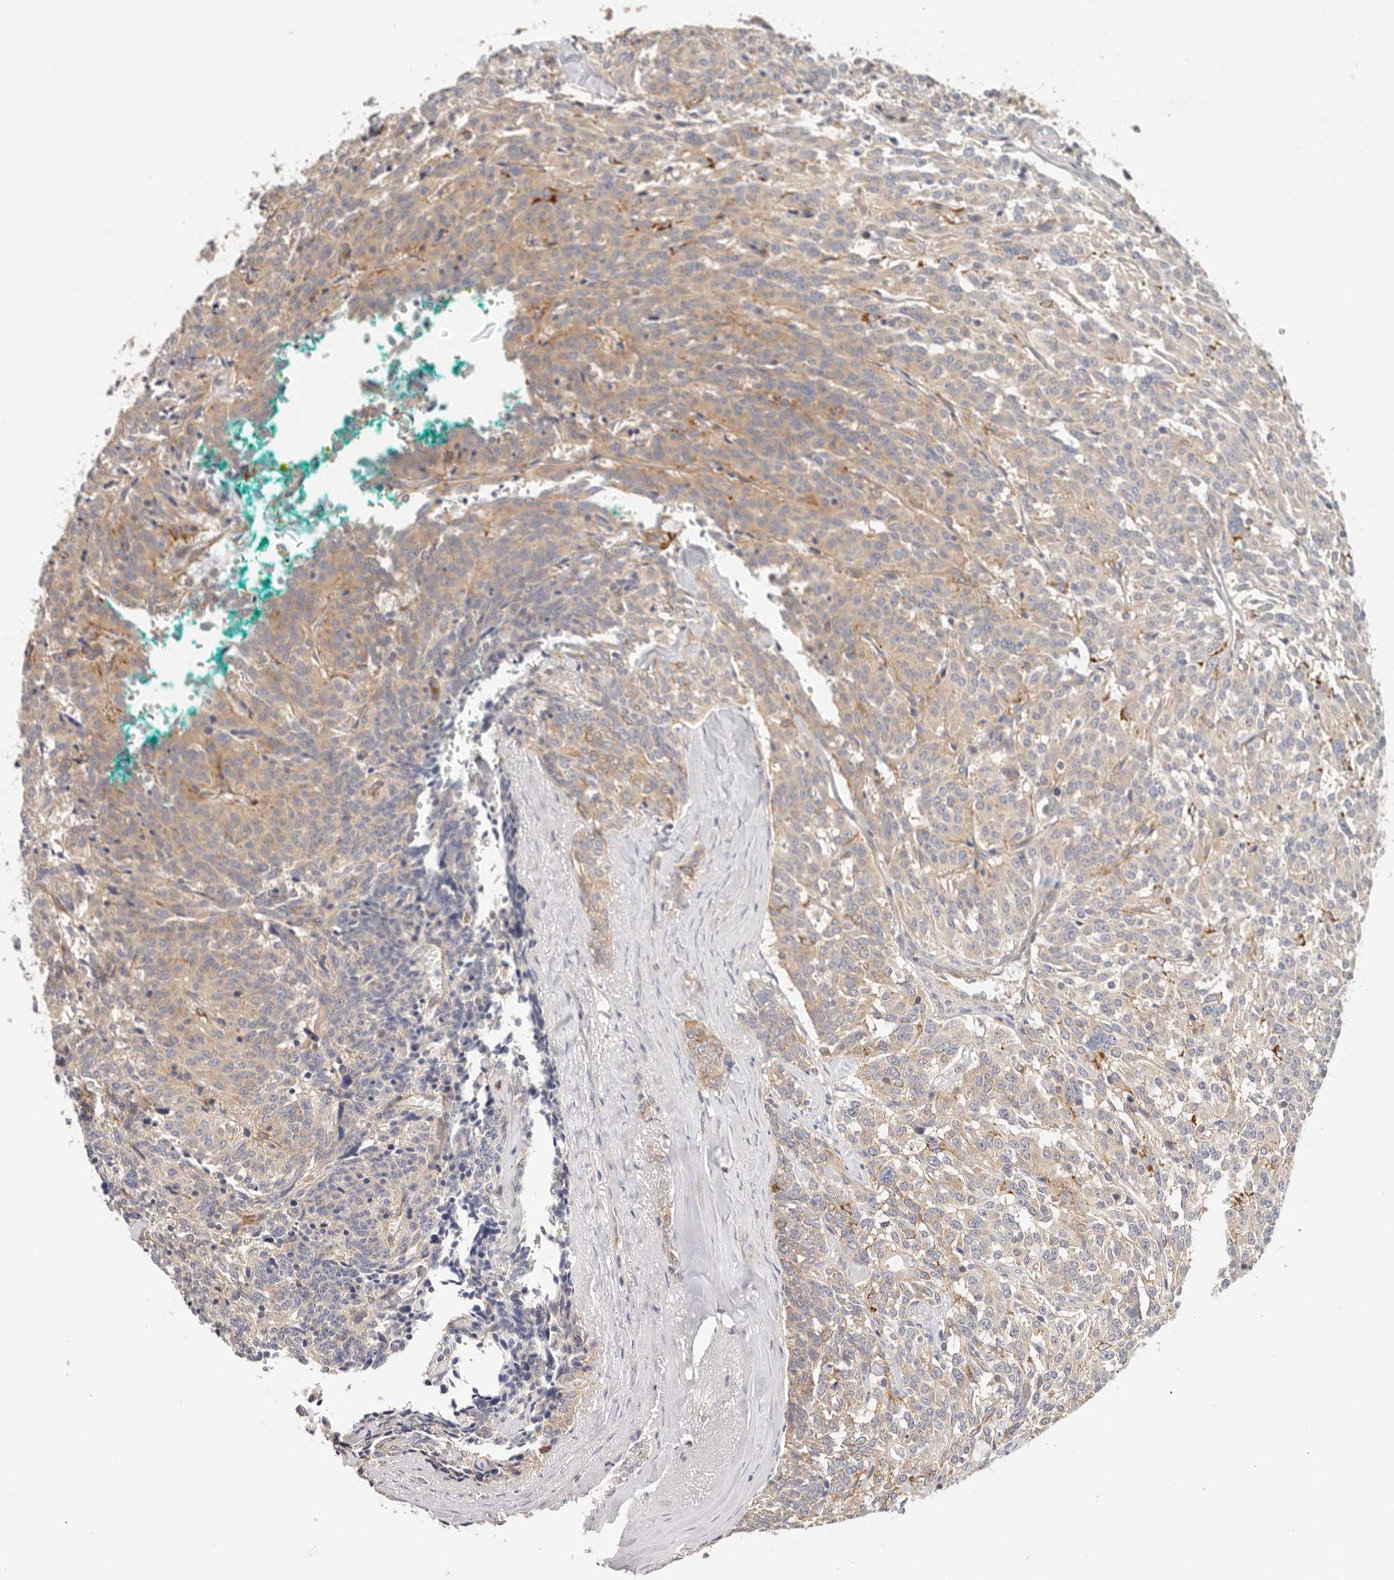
{"staining": {"intensity": "weak", "quantity": ">75%", "location": "cytoplasmic/membranous"}, "tissue": "carcinoid", "cell_type": "Tumor cells", "image_type": "cancer", "snomed": [{"axis": "morphology", "description": "Carcinoid, malignant, NOS"}, {"axis": "topography", "description": "Lung"}], "caption": "Carcinoid was stained to show a protein in brown. There is low levels of weak cytoplasmic/membranous expression in about >75% of tumor cells. (DAB IHC, brown staining for protein, blue staining for nuclei).", "gene": "AFDN", "patient": {"sex": "female", "age": 46}}